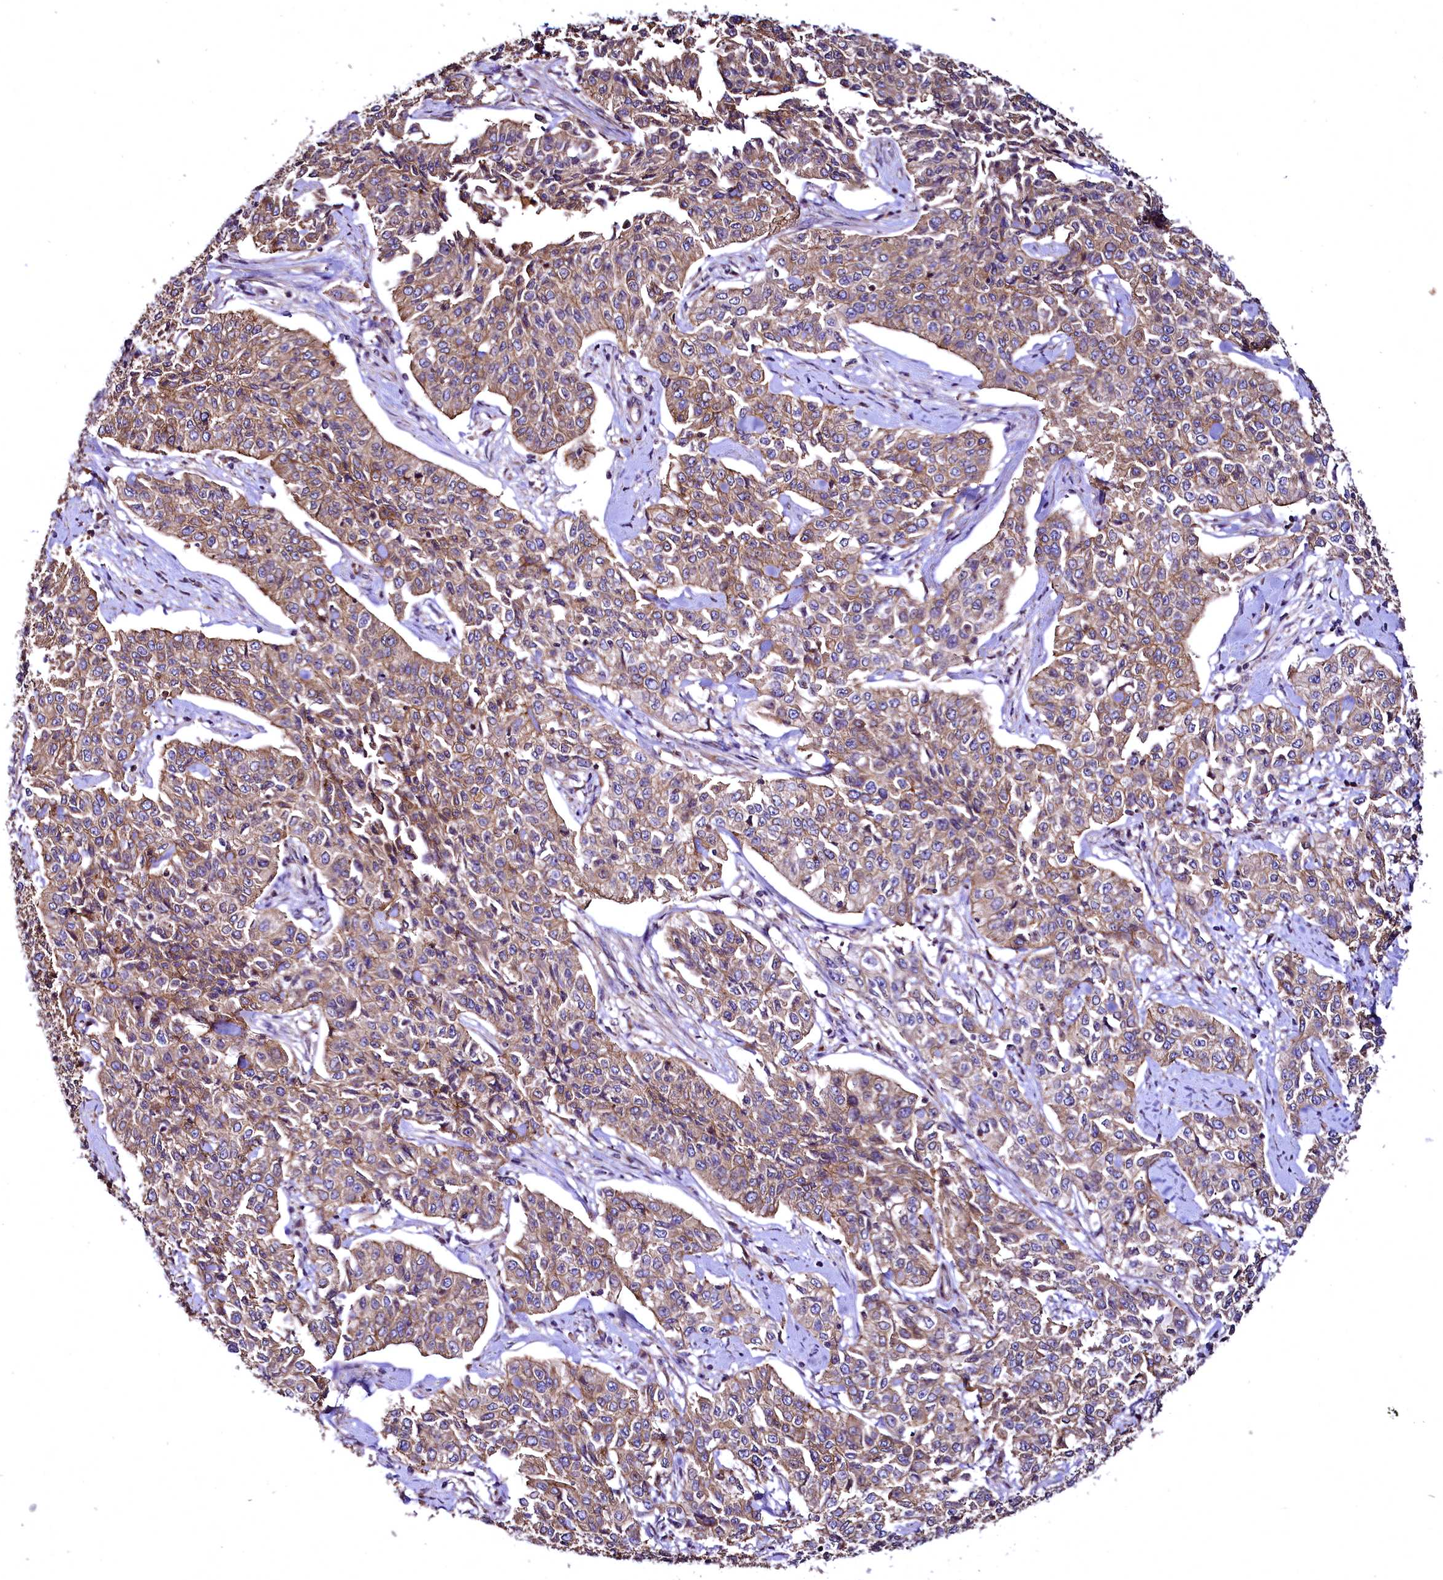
{"staining": {"intensity": "moderate", "quantity": ">75%", "location": "cytoplasmic/membranous"}, "tissue": "cervical cancer", "cell_type": "Tumor cells", "image_type": "cancer", "snomed": [{"axis": "morphology", "description": "Squamous cell carcinoma, NOS"}, {"axis": "topography", "description": "Cervix"}], "caption": "Approximately >75% of tumor cells in human cervical cancer exhibit moderate cytoplasmic/membranous protein staining as visualized by brown immunohistochemical staining.", "gene": "TBCEL", "patient": {"sex": "female", "age": 35}}